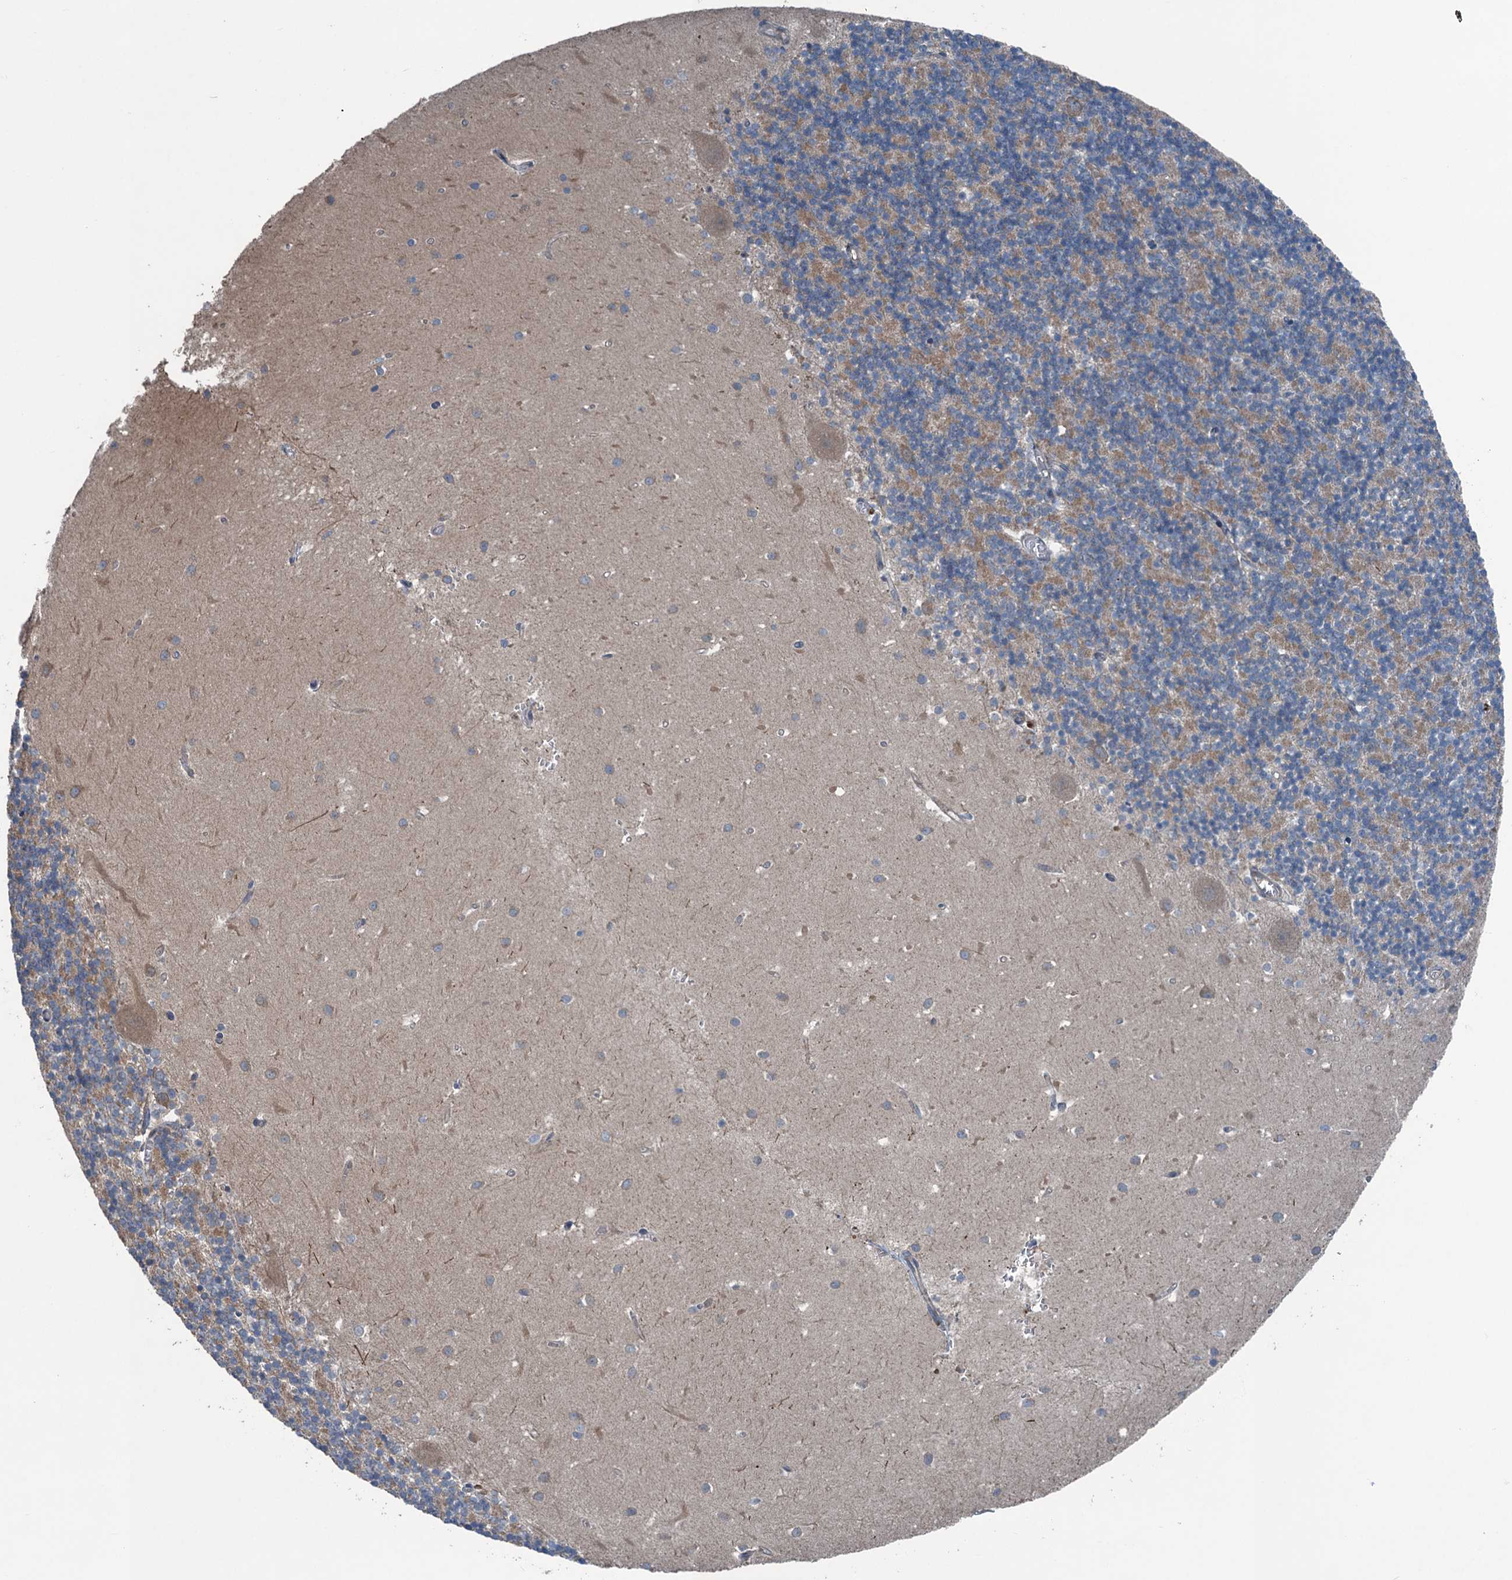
{"staining": {"intensity": "moderate", "quantity": "<25%", "location": "cytoplasmic/membranous"}, "tissue": "cerebellum", "cell_type": "Cells in granular layer", "image_type": "normal", "snomed": [{"axis": "morphology", "description": "Normal tissue, NOS"}, {"axis": "topography", "description": "Cerebellum"}], "caption": "Immunohistochemistry histopathology image of benign cerebellum stained for a protein (brown), which shows low levels of moderate cytoplasmic/membranous staining in about <25% of cells in granular layer.", "gene": "TRAPPC8", "patient": {"sex": "male", "age": 54}}